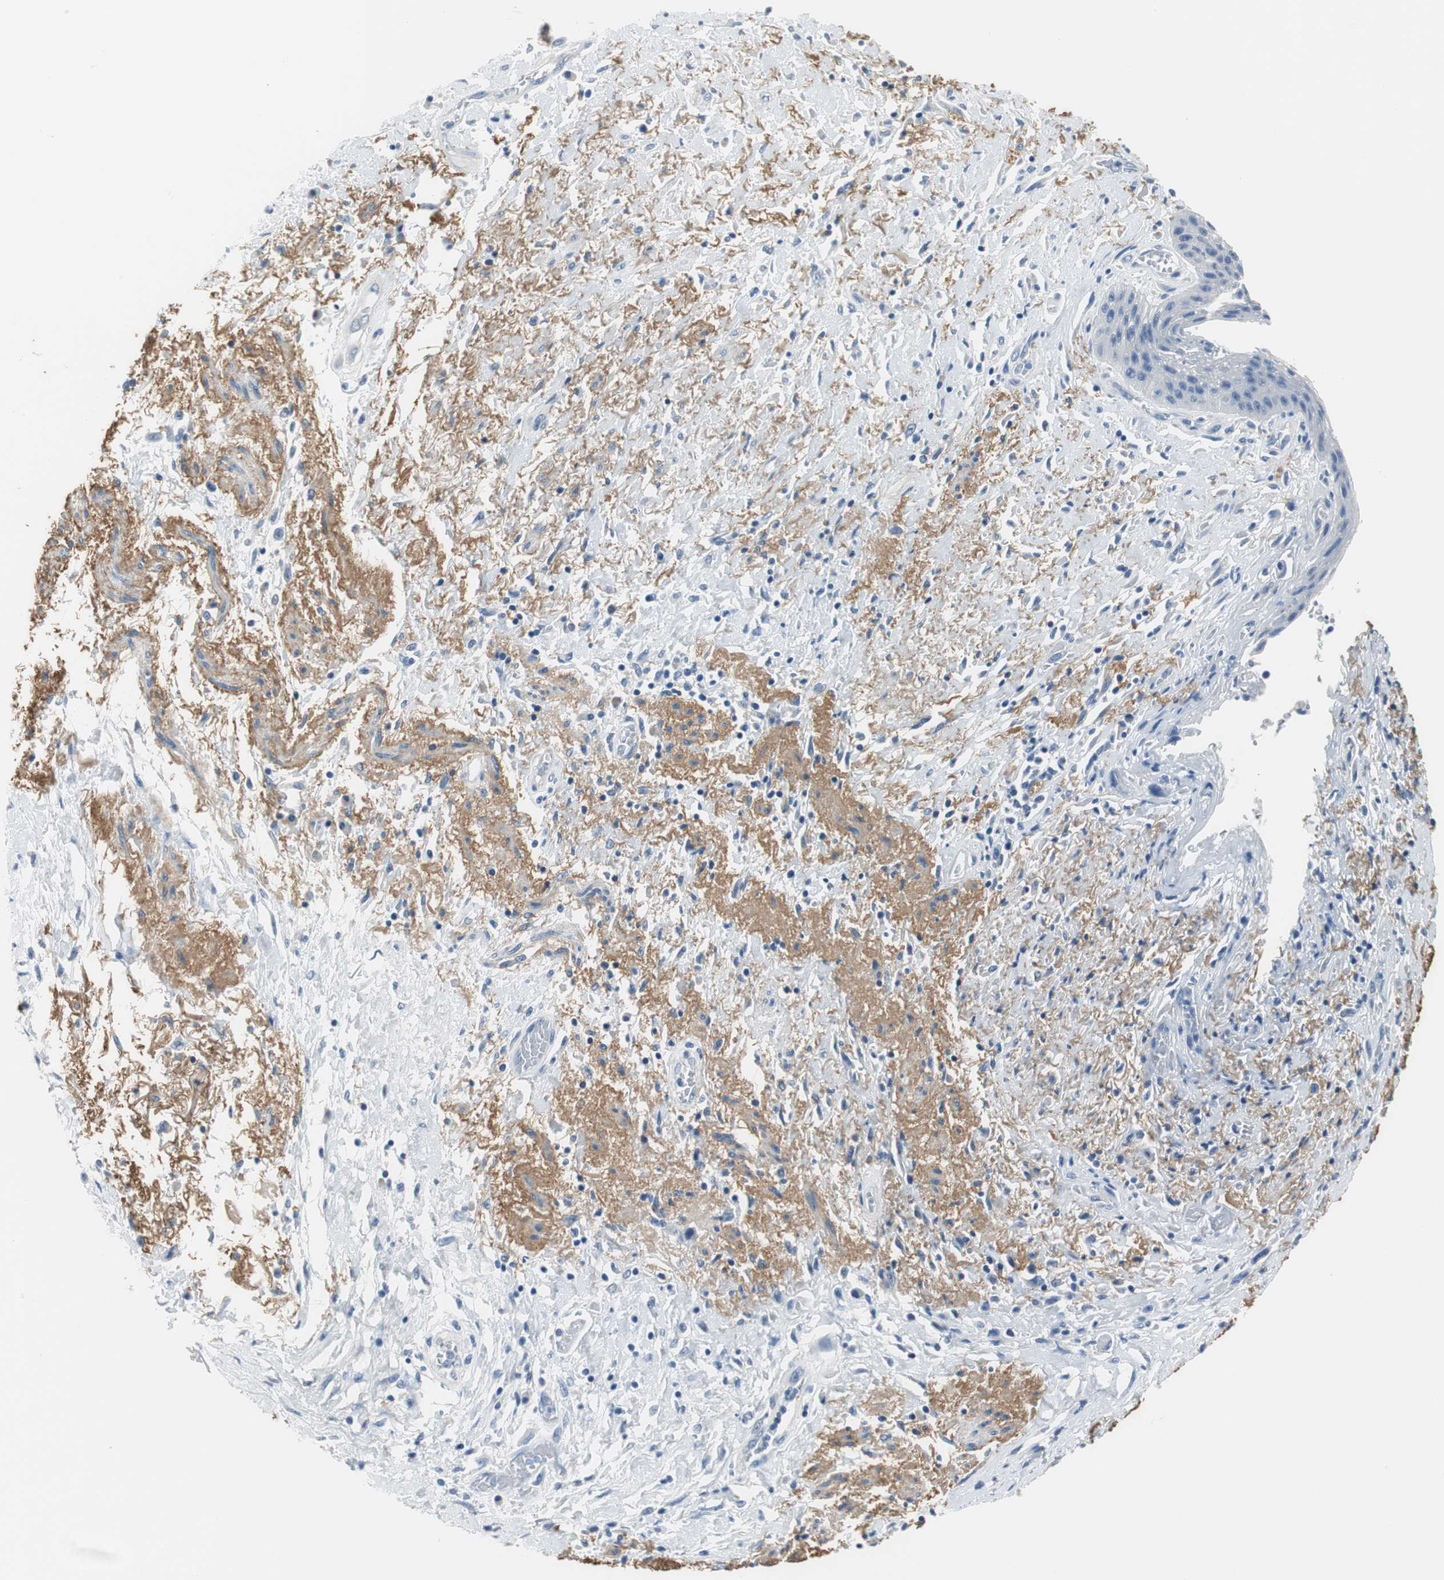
{"staining": {"intensity": "negative", "quantity": "none", "location": "none"}, "tissue": "skin", "cell_type": "Epidermal cells", "image_type": "normal", "snomed": [{"axis": "morphology", "description": "Normal tissue, NOS"}, {"axis": "topography", "description": "Anal"}], "caption": "DAB immunohistochemical staining of unremarkable human skin shows no significant expression in epidermal cells. (DAB (3,3'-diaminobenzidine) IHC with hematoxylin counter stain).", "gene": "MUC7", "patient": {"sex": "female", "age": 46}}